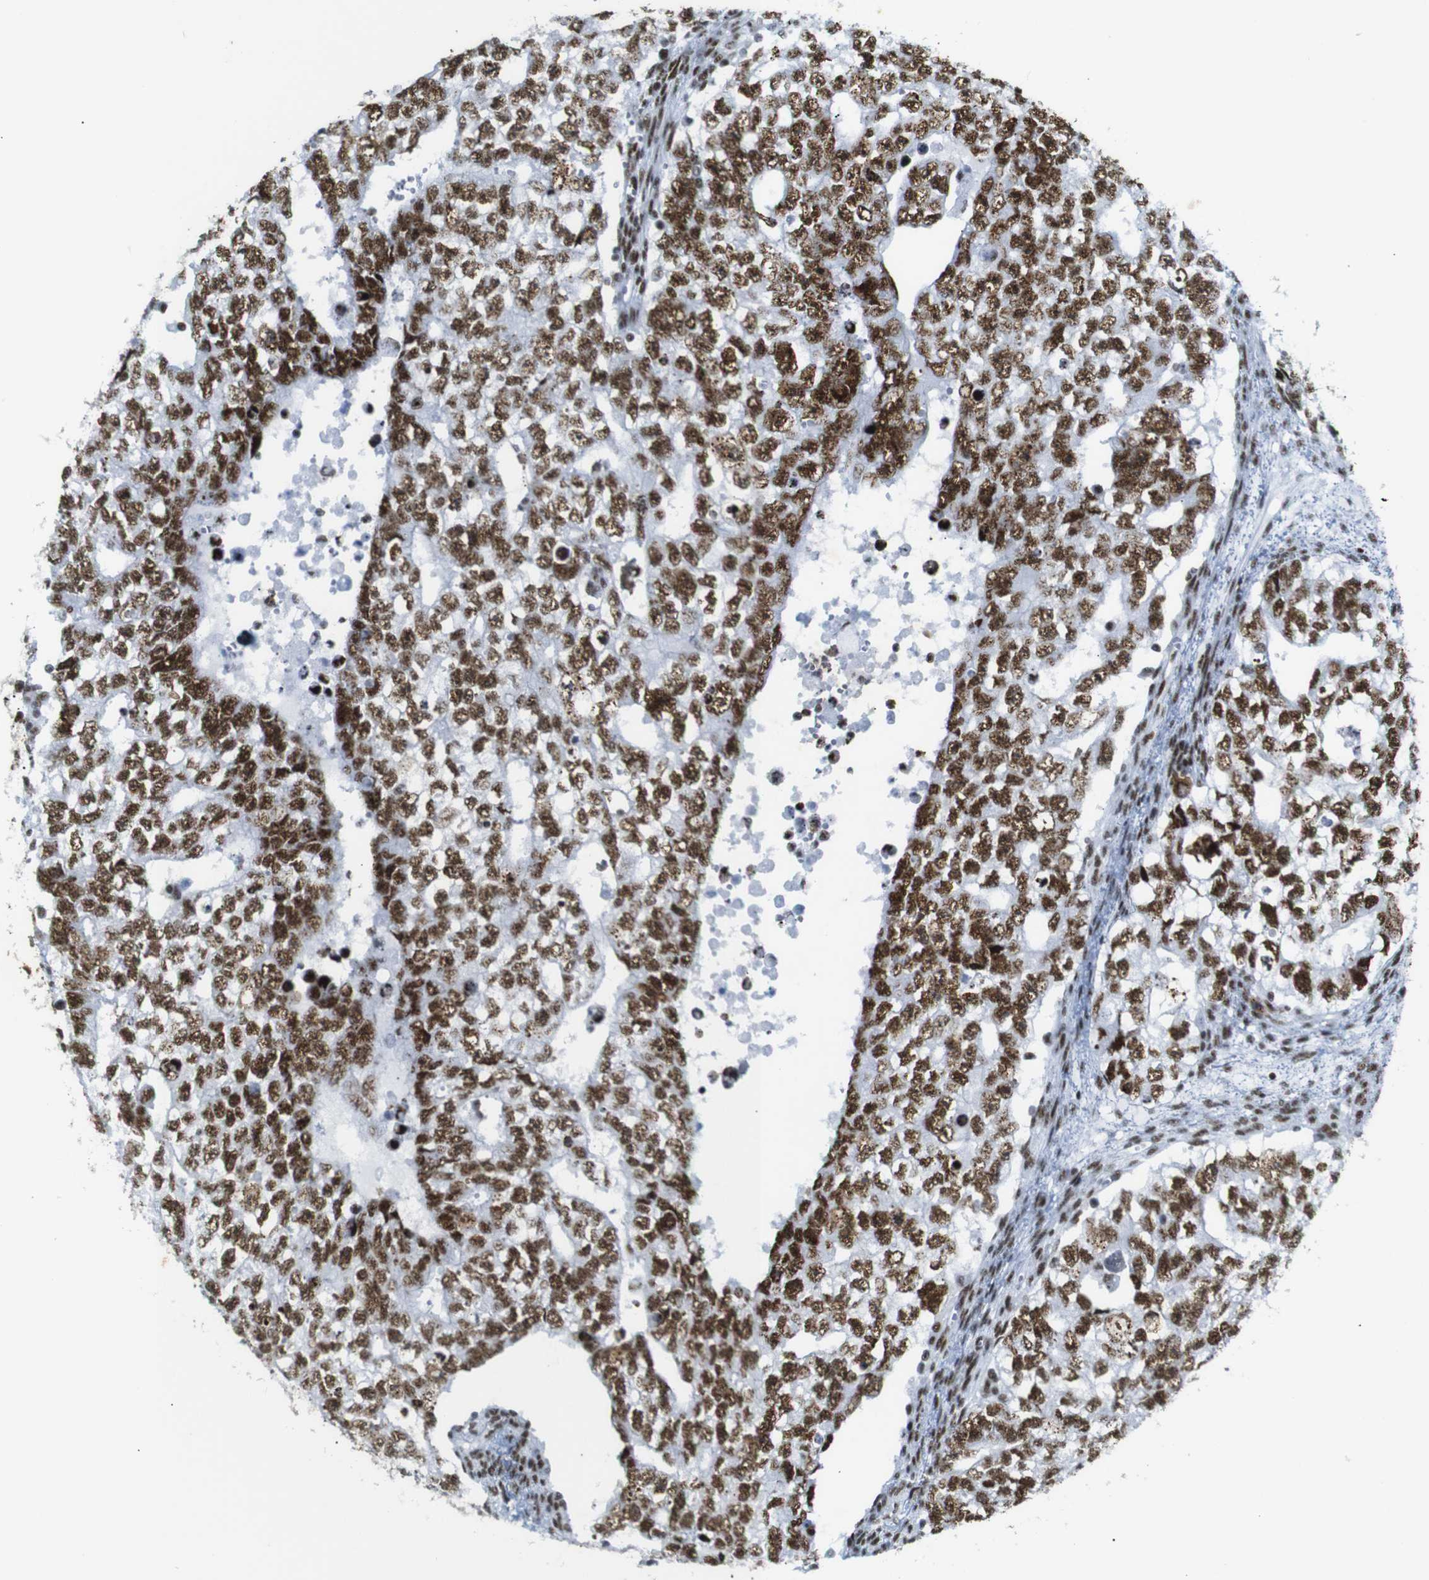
{"staining": {"intensity": "strong", "quantity": ">75%", "location": "nuclear"}, "tissue": "testis cancer", "cell_type": "Tumor cells", "image_type": "cancer", "snomed": [{"axis": "morphology", "description": "Seminoma, NOS"}, {"axis": "morphology", "description": "Carcinoma, Embryonal, NOS"}, {"axis": "topography", "description": "Testis"}], "caption": "Protein expression analysis of testis seminoma exhibits strong nuclear expression in approximately >75% of tumor cells.", "gene": "TRA2B", "patient": {"sex": "male", "age": 38}}